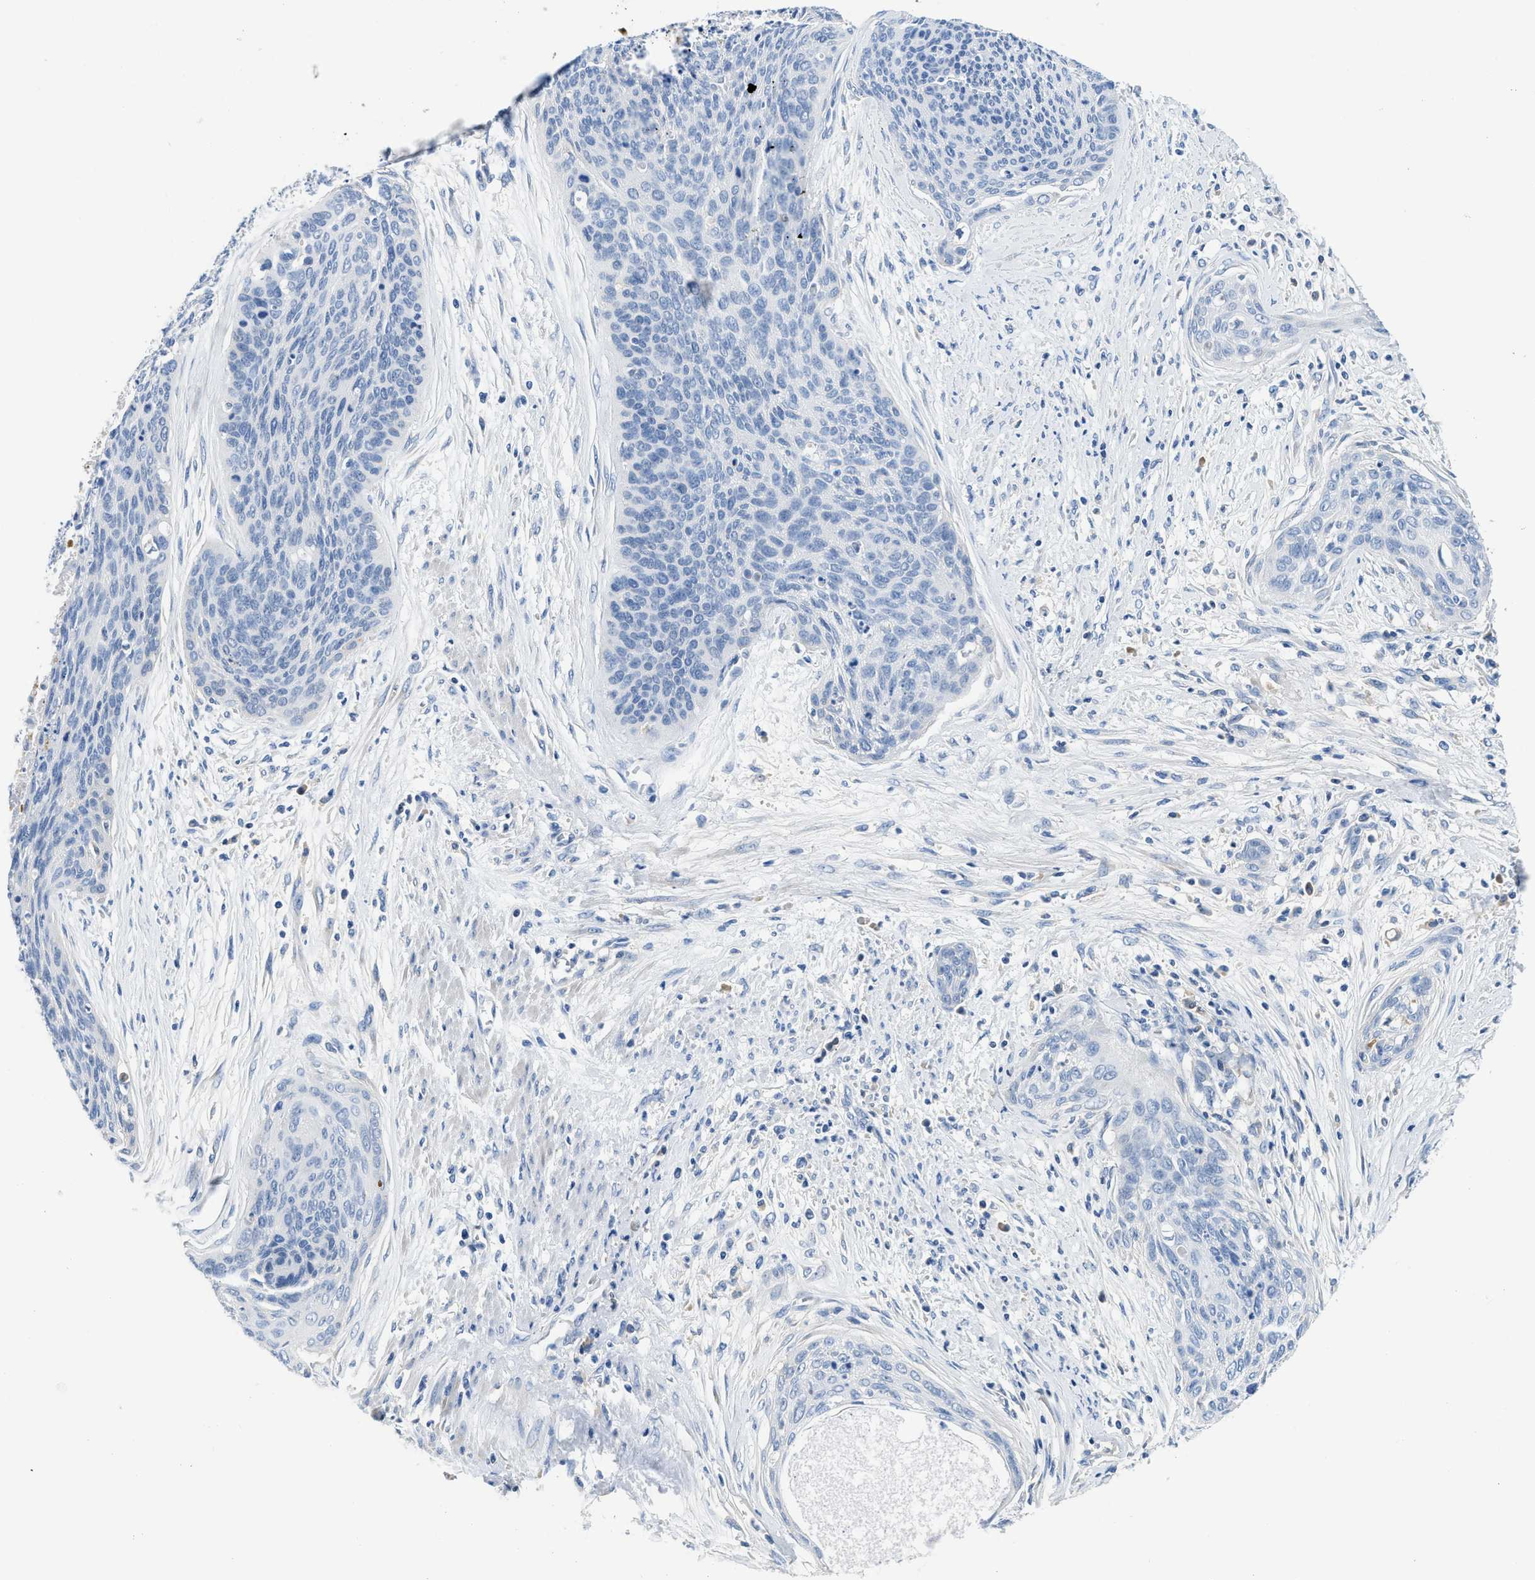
{"staining": {"intensity": "negative", "quantity": "none", "location": "none"}, "tissue": "cervical cancer", "cell_type": "Tumor cells", "image_type": "cancer", "snomed": [{"axis": "morphology", "description": "Squamous cell carcinoma, NOS"}, {"axis": "topography", "description": "Cervix"}], "caption": "An immunohistochemistry histopathology image of squamous cell carcinoma (cervical) is shown. There is no staining in tumor cells of squamous cell carcinoma (cervical).", "gene": "C1S", "patient": {"sex": "female", "age": 55}}